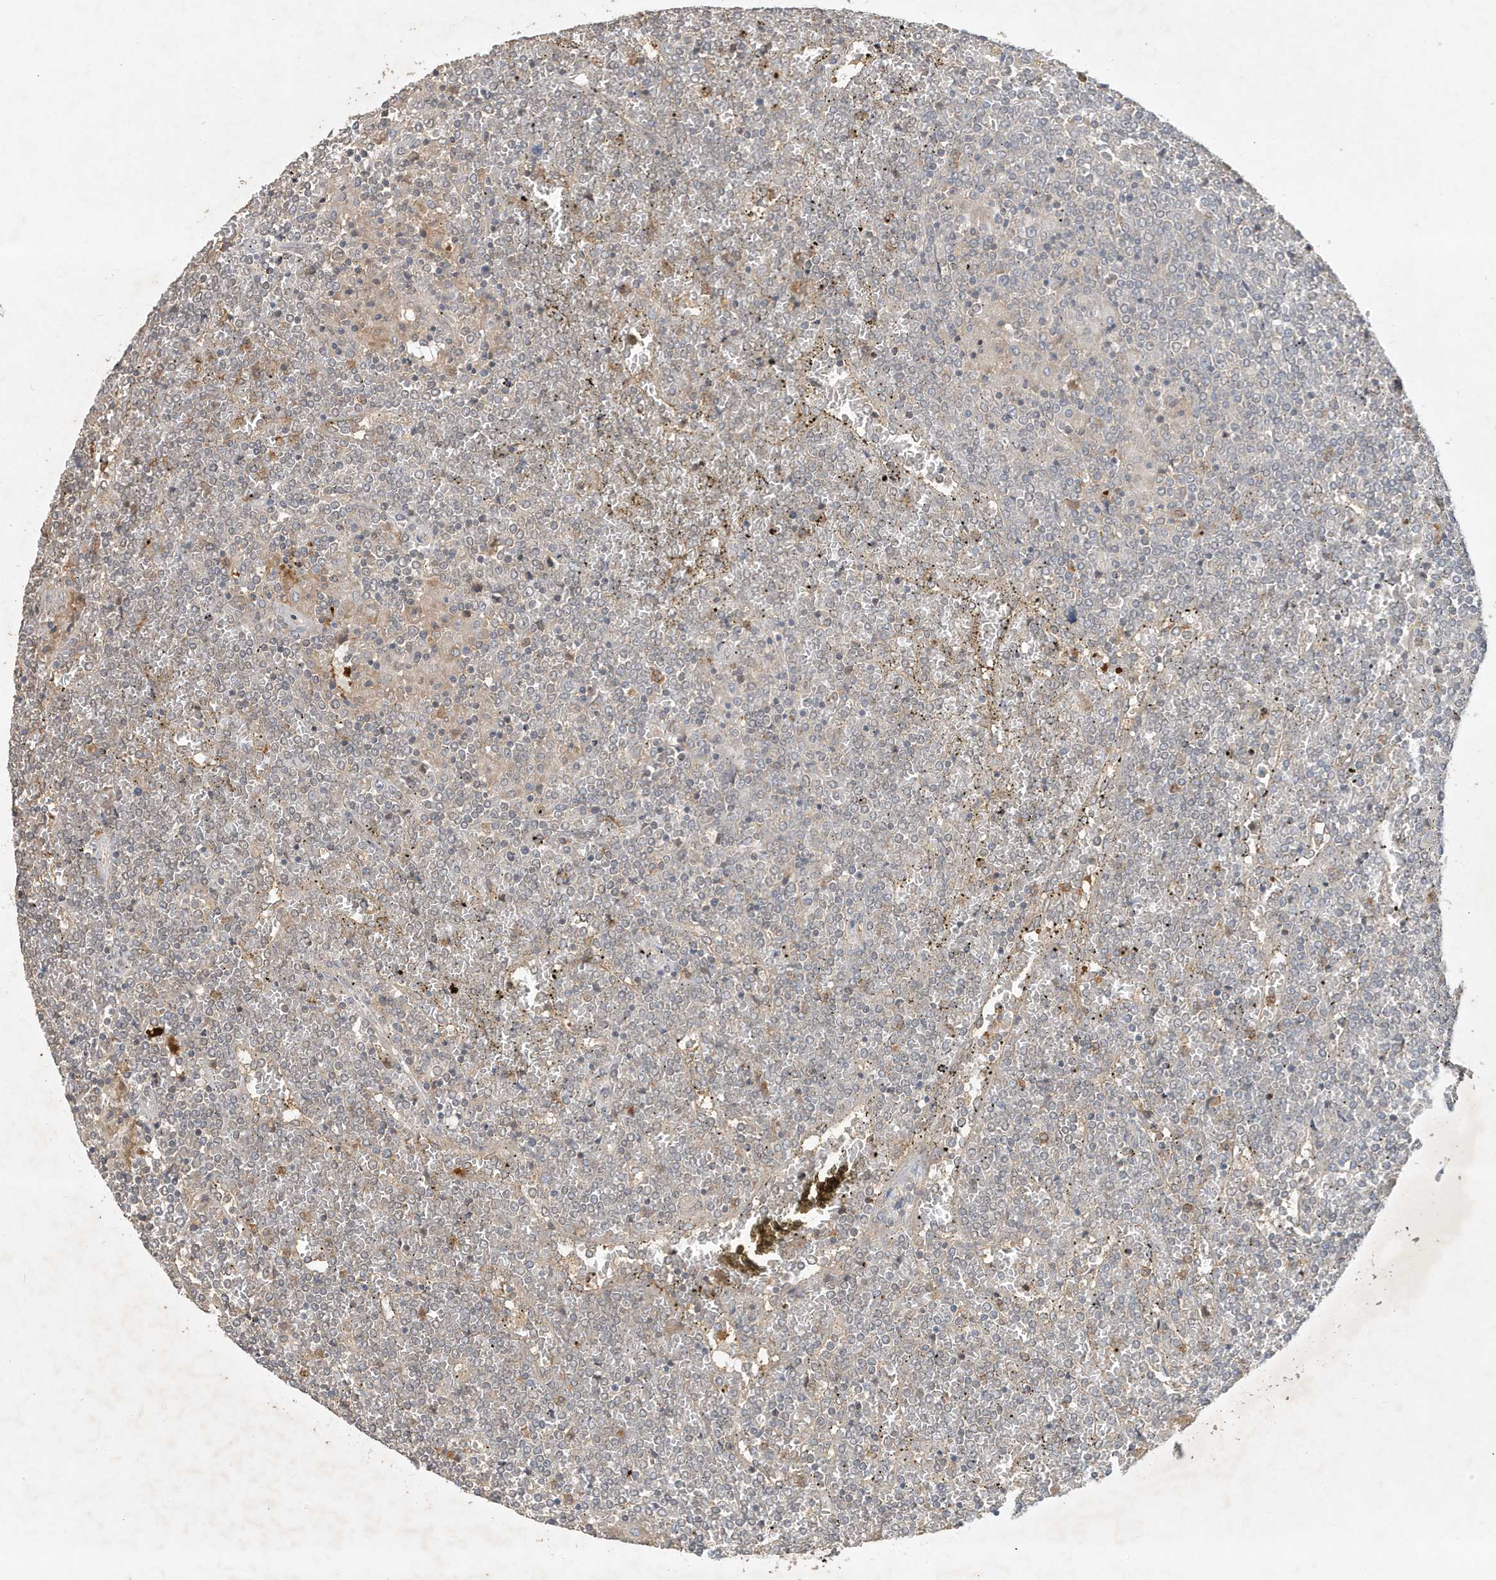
{"staining": {"intensity": "negative", "quantity": "none", "location": "none"}, "tissue": "lymphoma", "cell_type": "Tumor cells", "image_type": "cancer", "snomed": [{"axis": "morphology", "description": "Malignant lymphoma, non-Hodgkin's type, Low grade"}, {"axis": "topography", "description": "Spleen"}], "caption": "IHC histopathology image of neoplastic tissue: human low-grade malignant lymphoma, non-Hodgkin's type stained with DAB demonstrates no significant protein staining in tumor cells.", "gene": "ABCB9", "patient": {"sex": "female", "age": 19}}